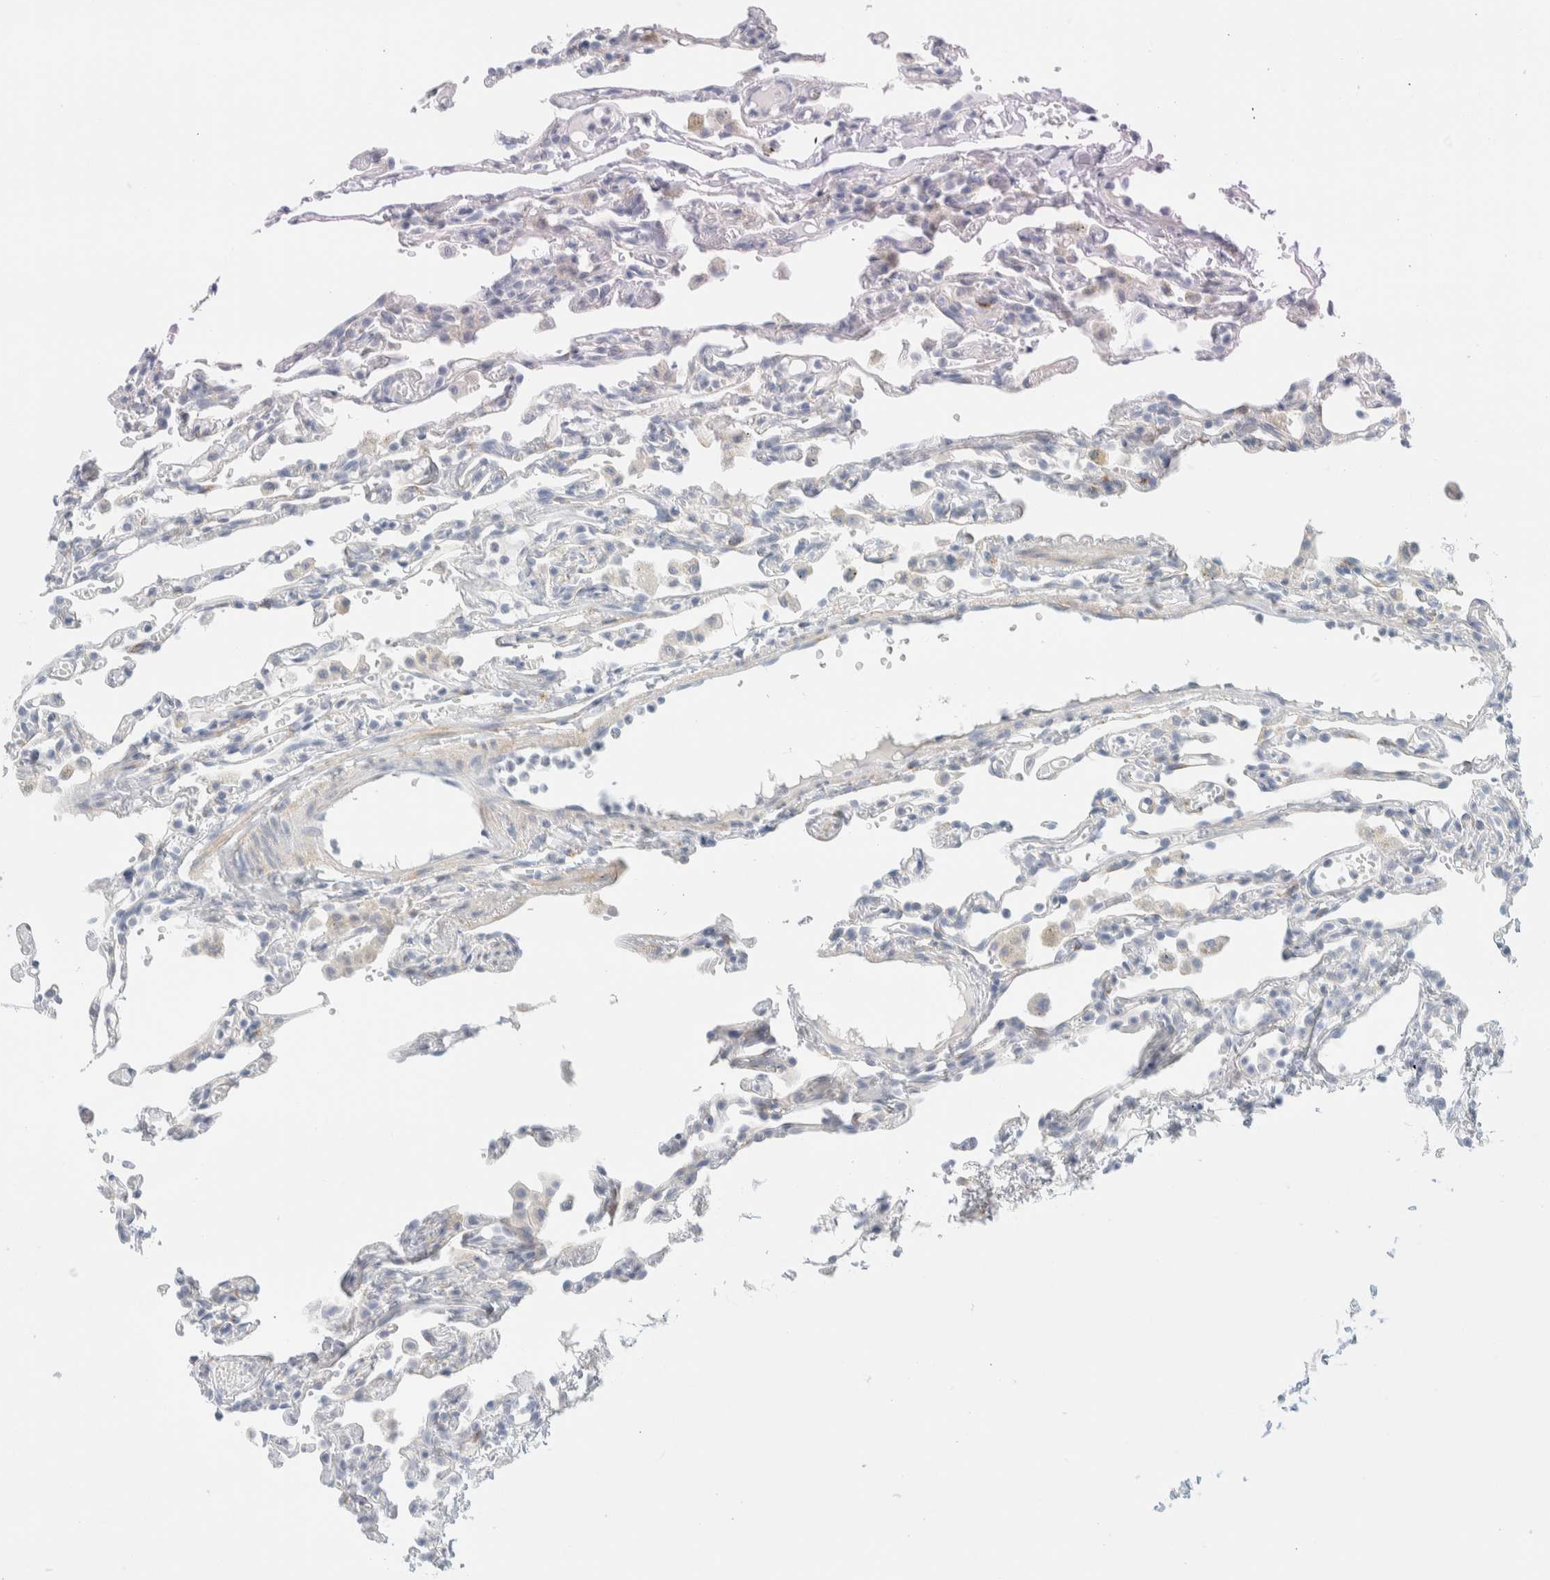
{"staining": {"intensity": "negative", "quantity": "none", "location": "none"}, "tissue": "lung", "cell_type": "Alveolar cells", "image_type": "normal", "snomed": [{"axis": "morphology", "description": "Normal tissue, NOS"}, {"axis": "topography", "description": "Lung"}], "caption": "High power microscopy image of an immunohistochemistry (IHC) photomicrograph of benign lung, revealing no significant staining in alveolar cells.", "gene": "ATCAY", "patient": {"sex": "male", "age": 21}}